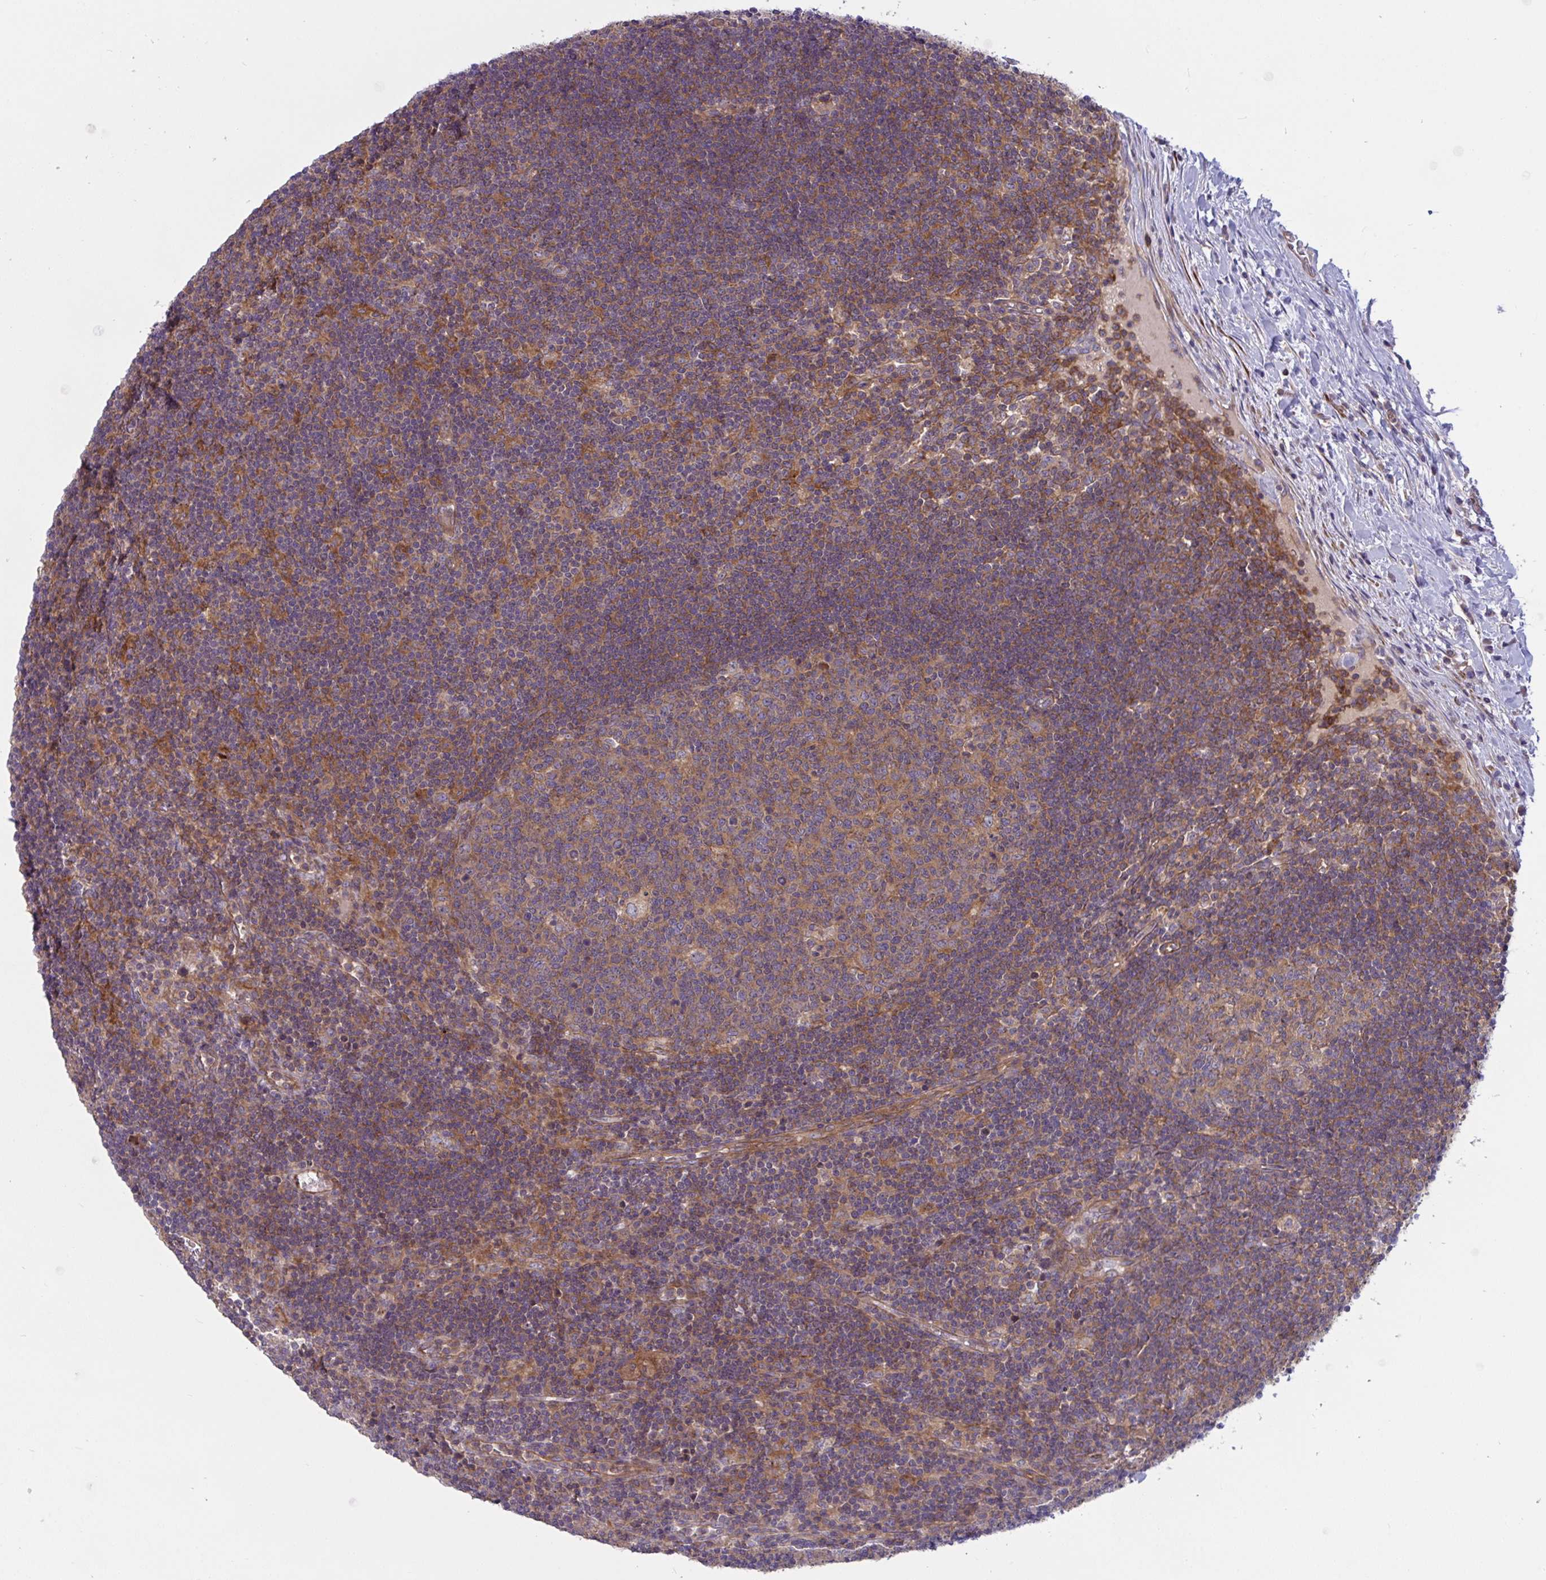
{"staining": {"intensity": "weak", "quantity": "25%-75%", "location": "cytoplasmic/membranous"}, "tissue": "lymph node", "cell_type": "Germinal center cells", "image_type": "normal", "snomed": [{"axis": "morphology", "description": "Normal tissue, NOS"}, {"axis": "topography", "description": "Lymph node"}], "caption": "IHC (DAB) staining of benign lymph node reveals weak cytoplasmic/membranous protein expression in about 25%-75% of germinal center cells. (brown staining indicates protein expression, while blue staining denotes nuclei).", "gene": "TANK", "patient": {"sex": "male", "age": 67}}